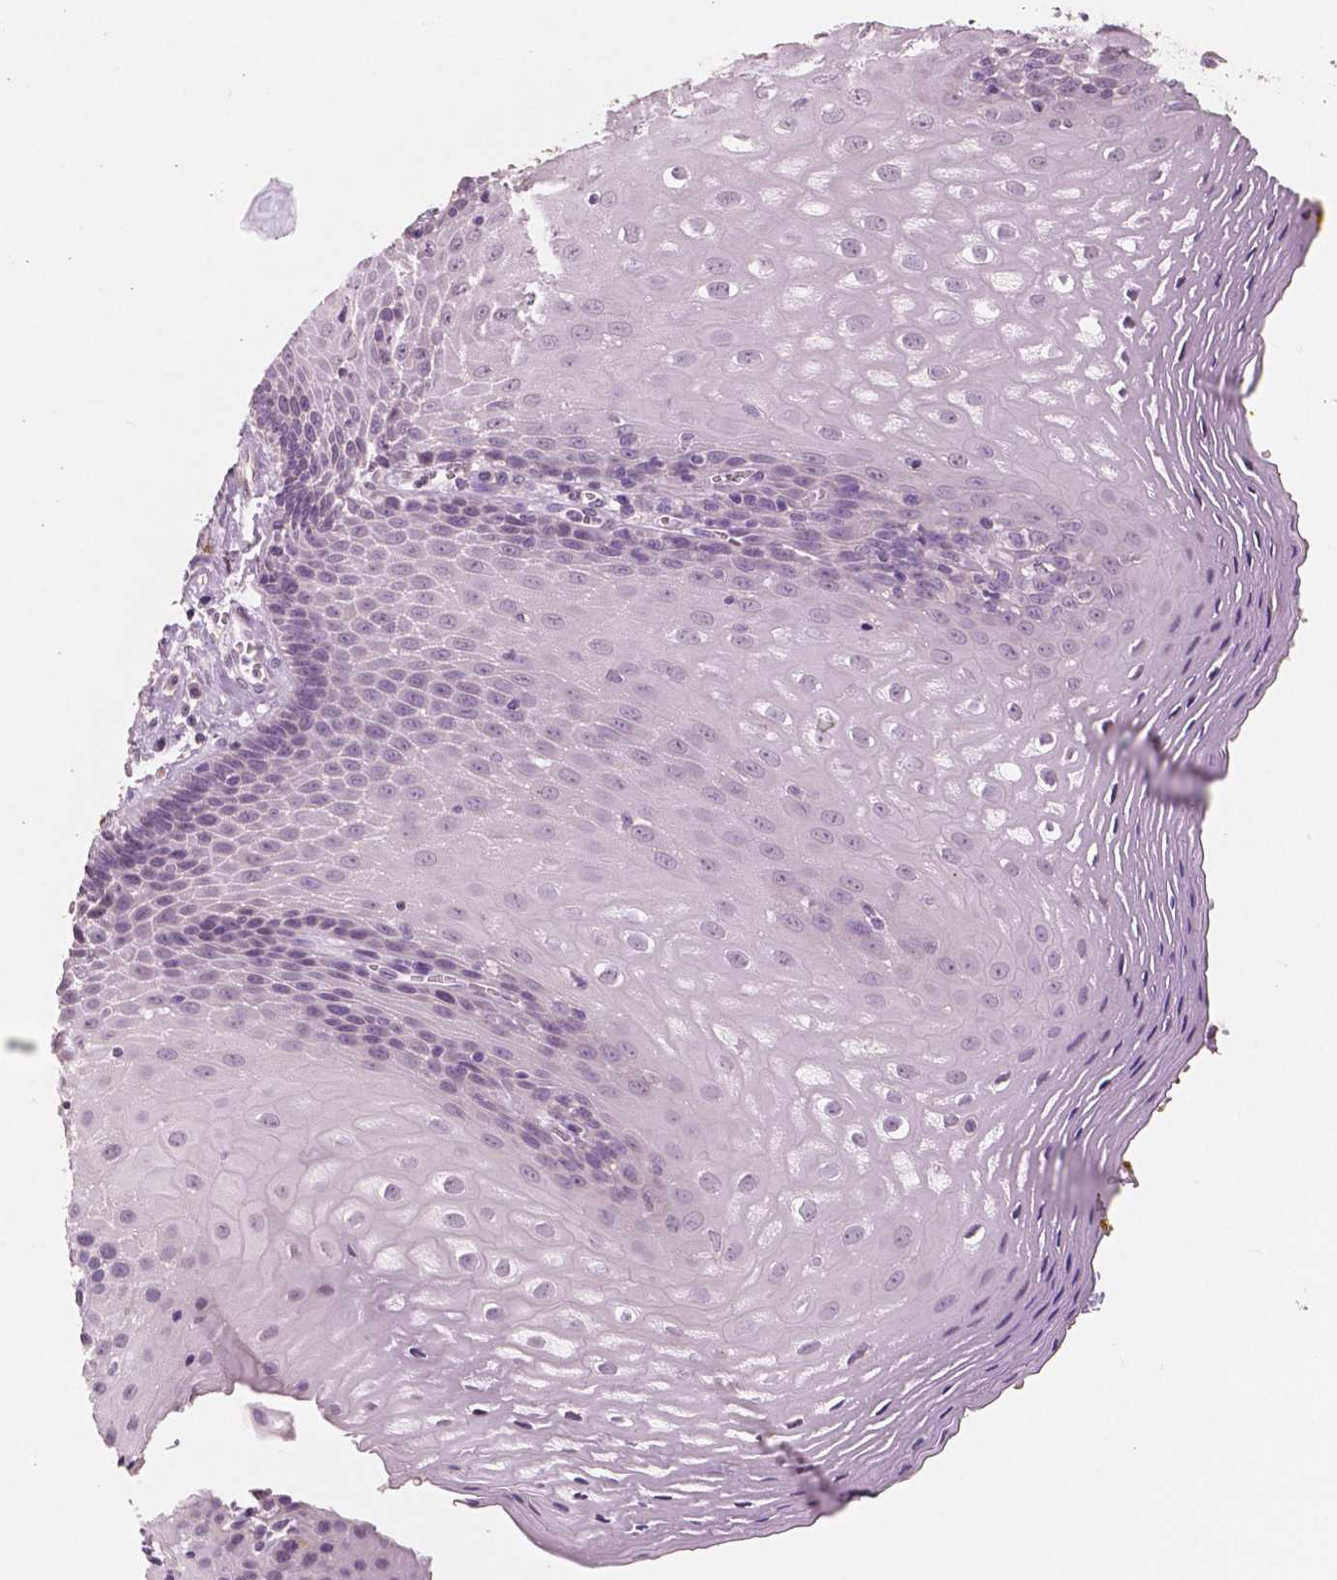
{"staining": {"intensity": "negative", "quantity": "none", "location": "none"}, "tissue": "esophagus", "cell_type": "Squamous epithelial cells", "image_type": "normal", "snomed": [{"axis": "morphology", "description": "Normal tissue, NOS"}, {"axis": "topography", "description": "Esophagus"}], "caption": "A photomicrograph of human esophagus is negative for staining in squamous epithelial cells. (IHC, brightfield microscopy, high magnification).", "gene": "KIT", "patient": {"sex": "female", "age": 68}}